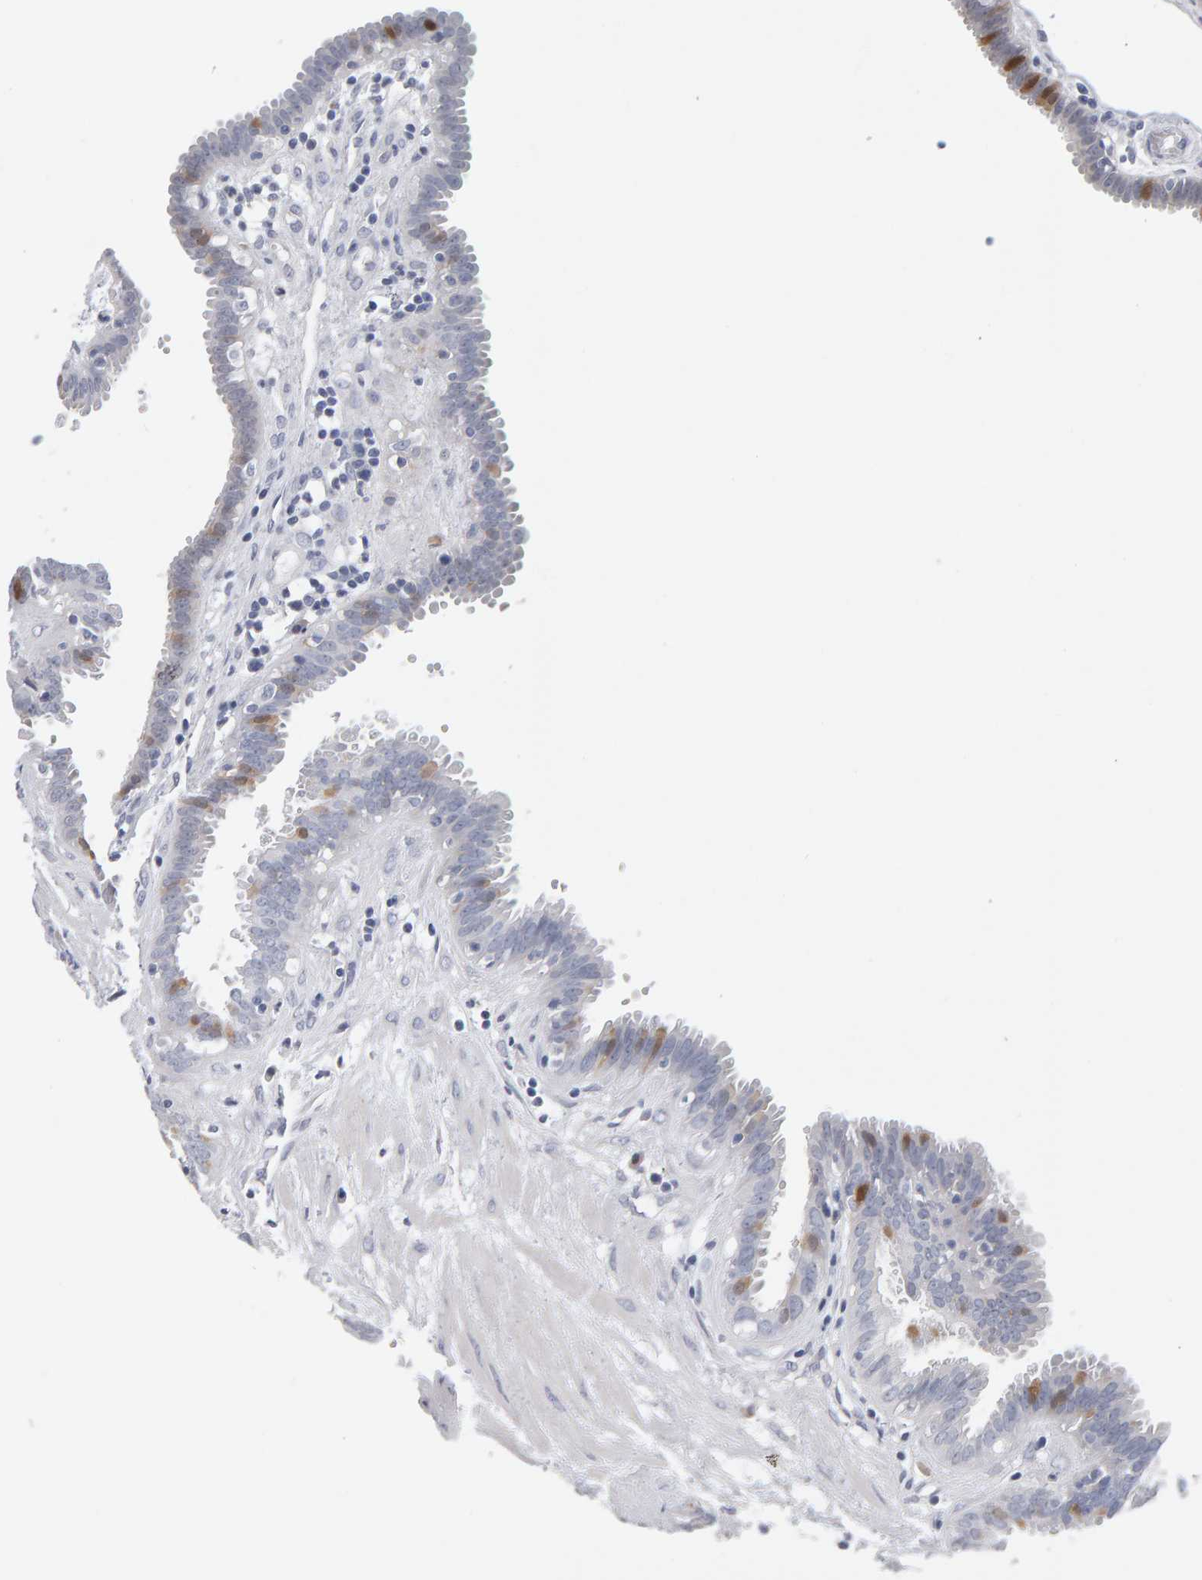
{"staining": {"intensity": "moderate", "quantity": "<25%", "location": "cytoplasmic/membranous,nuclear"}, "tissue": "fallopian tube", "cell_type": "Glandular cells", "image_type": "normal", "snomed": [{"axis": "morphology", "description": "Normal tissue, NOS"}, {"axis": "topography", "description": "Fallopian tube"}, {"axis": "topography", "description": "Placenta"}], "caption": "About <25% of glandular cells in benign fallopian tube demonstrate moderate cytoplasmic/membranous,nuclear protein staining as visualized by brown immunohistochemical staining.", "gene": "CTH", "patient": {"sex": "female", "age": 32}}